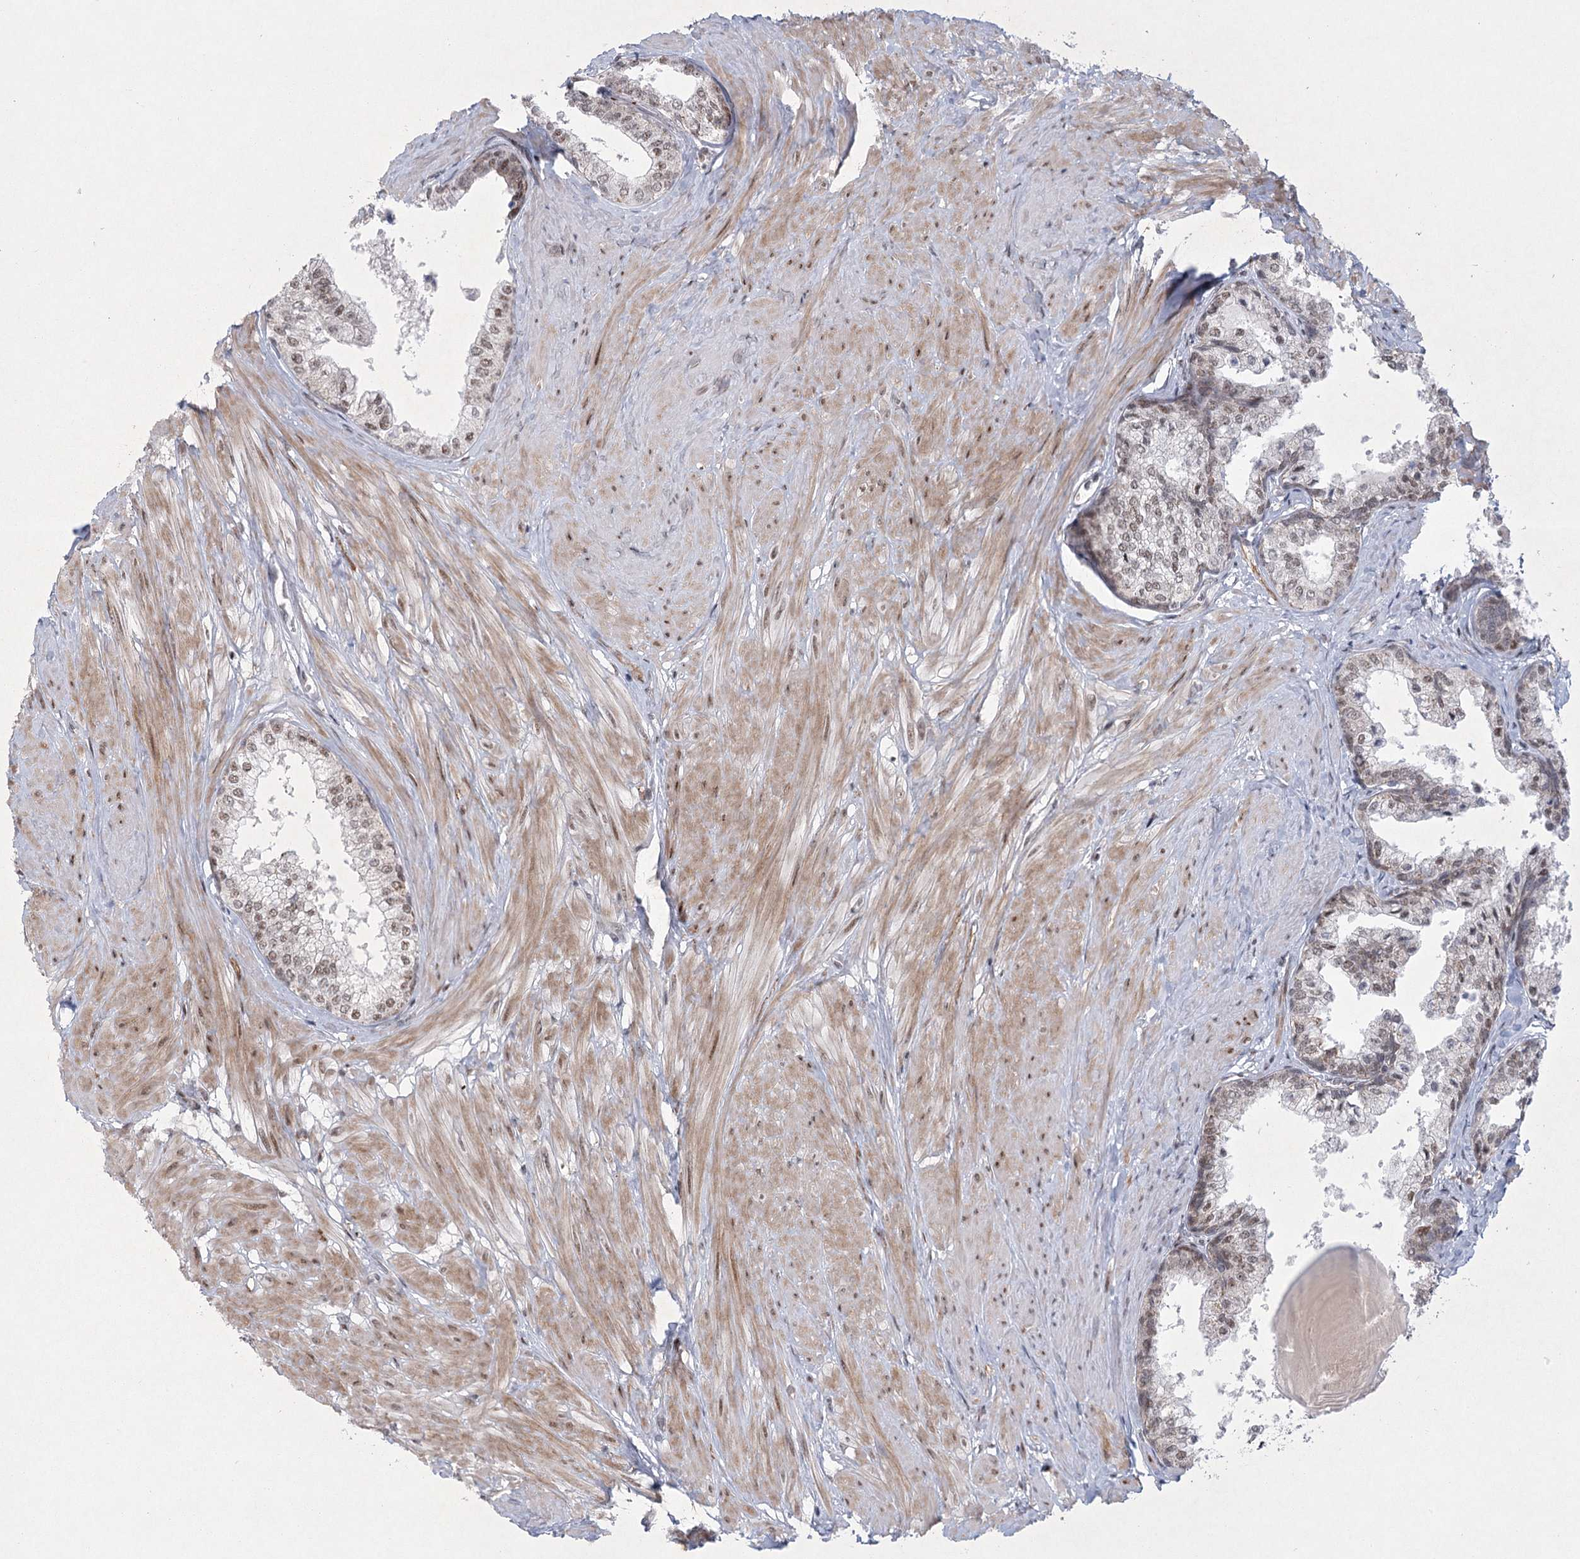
{"staining": {"intensity": "weak", "quantity": "25%-75%", "location": "nuclear"}, "tissue": "prostate", "cell_type": "Glandular cells", "image_type": "normal", "snomed": [{"axis": "morphology", "description": "Normal tissue, NOS"}, {"axis": "topography", "description": "Prostate"}], "caption": "Immunohistochemistry micrograph of unremarkable prostate stained for a protein (brown), which reveals low levels of weak nuclear expression in approximately 25%-75% of glandular cells.", "gene": "CIB4", "patient": {"sex": "male", "age": 48}}